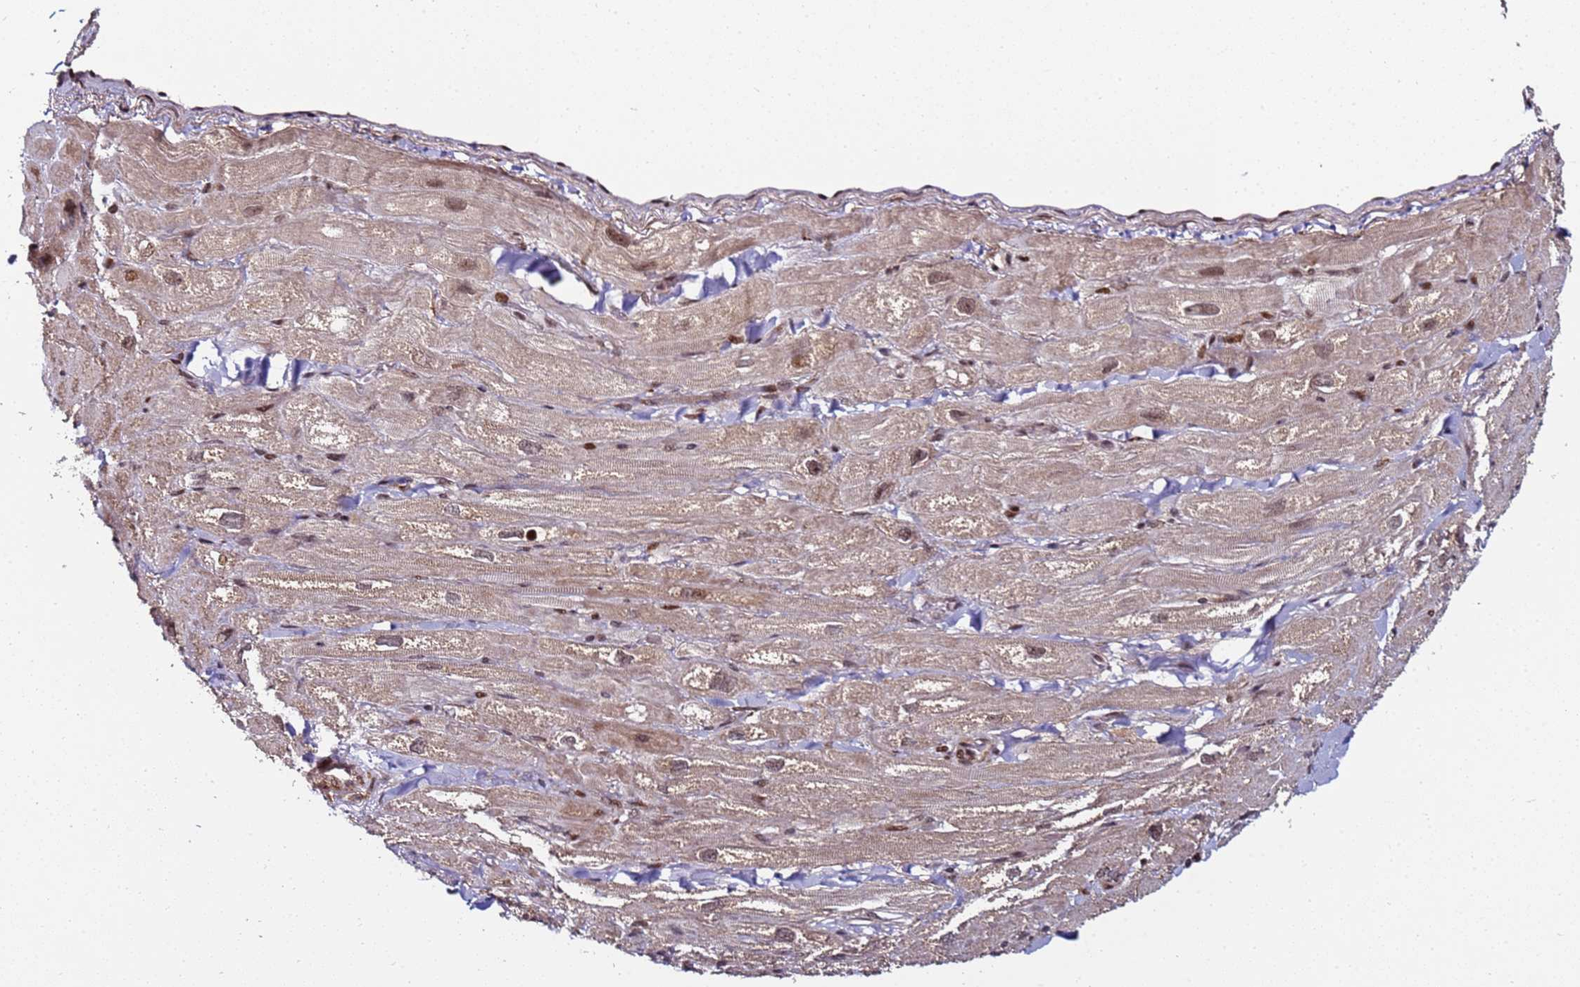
{"staining": {"intensity": "moderate", "quantity": "<25%", "location": "cytoplasmic/membranous,nuclear"}, "tissue": "heart muscle", "cell_type": "Cardiomyocytes", "image_type": "normal", "snomed": [{"axis": "morphology", "description": "Normal tissue, NOS"}, {"axis": "topography", "description": "Heart"}], "caption": "Immunohistochemical staining of normal human heart muscle shows moderate cytoplasmic/membranous,nuclear protein staining in about <25% of cardiomyocytes.", "gene": "PPM1H", "patient": {"sex": "male", "age": 65}}